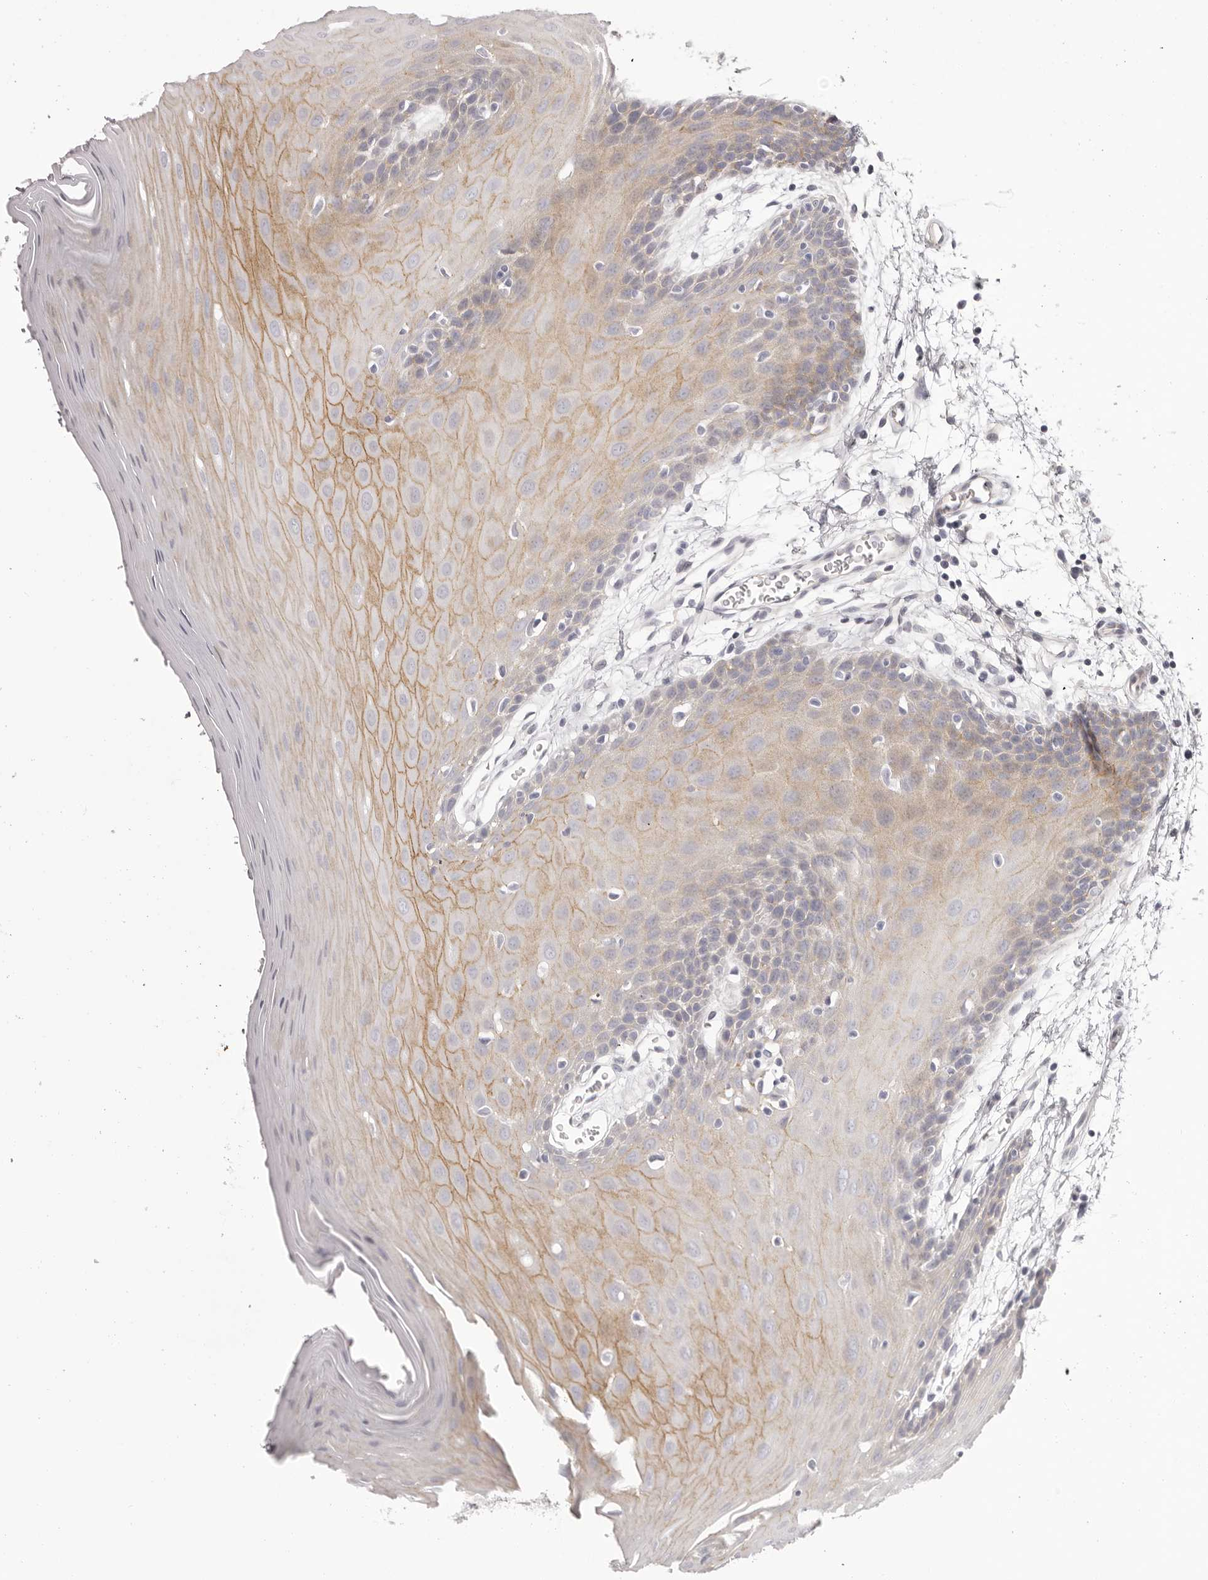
{"staining": {"intensity": "moderate", "quantity": "<25%", "location": "cytoplasmic/membranous"}, "tissue": "oral mucosa", "cell_type": "Squamous epithelial cells", "image_type": "normal", "snomed": [{"axis": "morphology", "description": "Normal tissue, NOS"}, {"axis": "morphology", "description": "Squamous cell carcinoma, NOS"}, {"axis": "topography", "description": "Skeletal muscle"}, {"axis": "topography", "description": "Oral tissue"}, {"axis": "topography", "description": "Salivary gland"}, {"axis": "topography", "description": "Head-Neck"}], "caption": "A histopathology image showing moderate cytoplasmic/membranous staining in approximately <25% of squamous epithelial cells in normal oral mucosa, as visualized by brown immunohistochemical staining.", "gene": "OTUD3", "patient": {"sex": "male", "age": 54}}